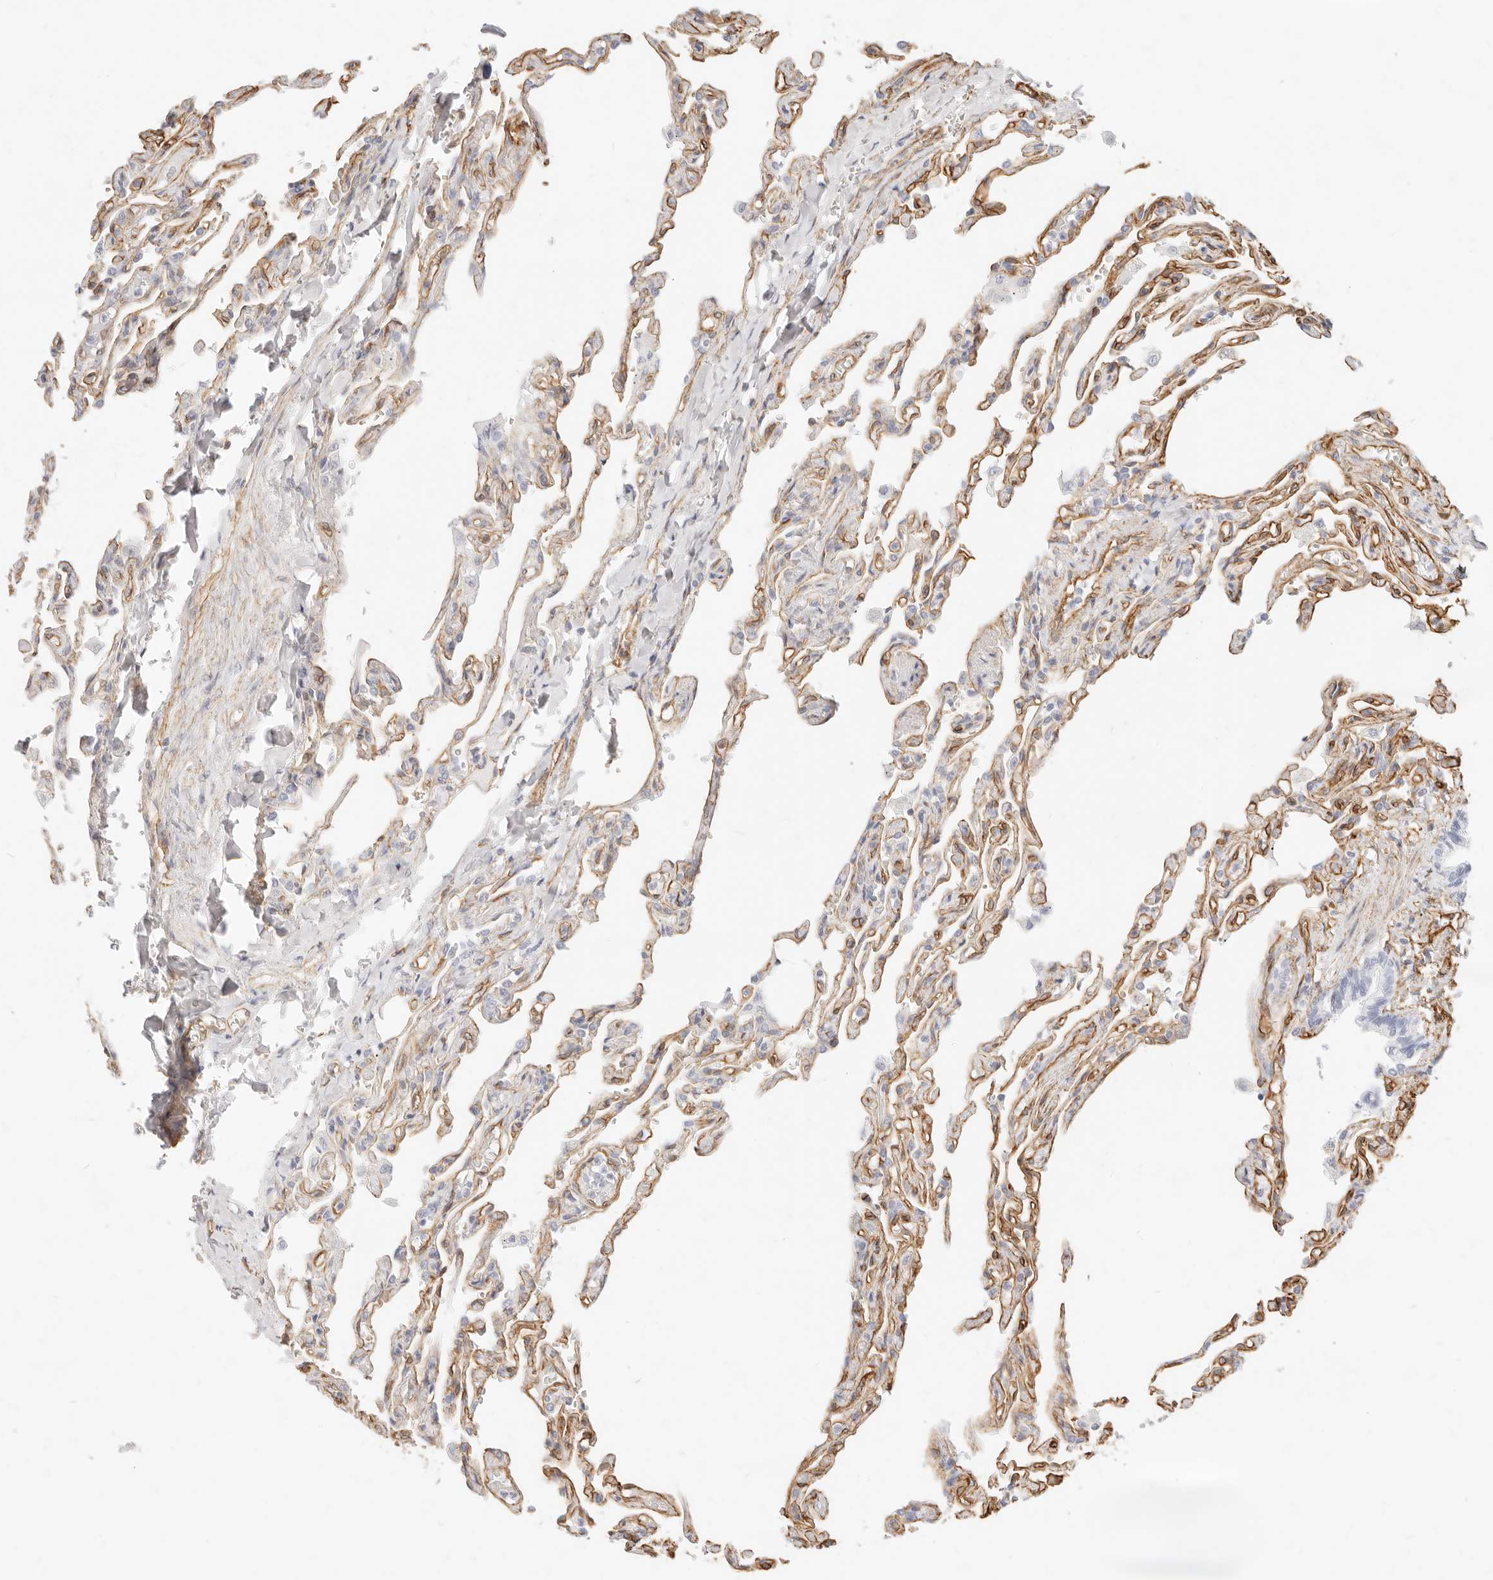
{"staining": {"intensity": "weak", "quantity": "25%-75%", "location": "cytoplasmic/membranous"}, "tissue": "lung", "cell_type": "Alveolar cells", "image_type": "normal", "snomed": [{"axis": "morphology", "description": "Normal tissue, NOS"}, {"axis": "topography", "description": "Lung"}], "caption": "Unremarkable lung displays weak cytoplasmic/membranous expression in about 25%-75% of alveolar cells (Stains: DAB (3,3'-diaminobenzidine) in brown, nuclei in blue, Microscopy: brightfield microscopy at high magnification)..", "gene": "NUS1", "patient": {"sex": "male", "age": 21}}